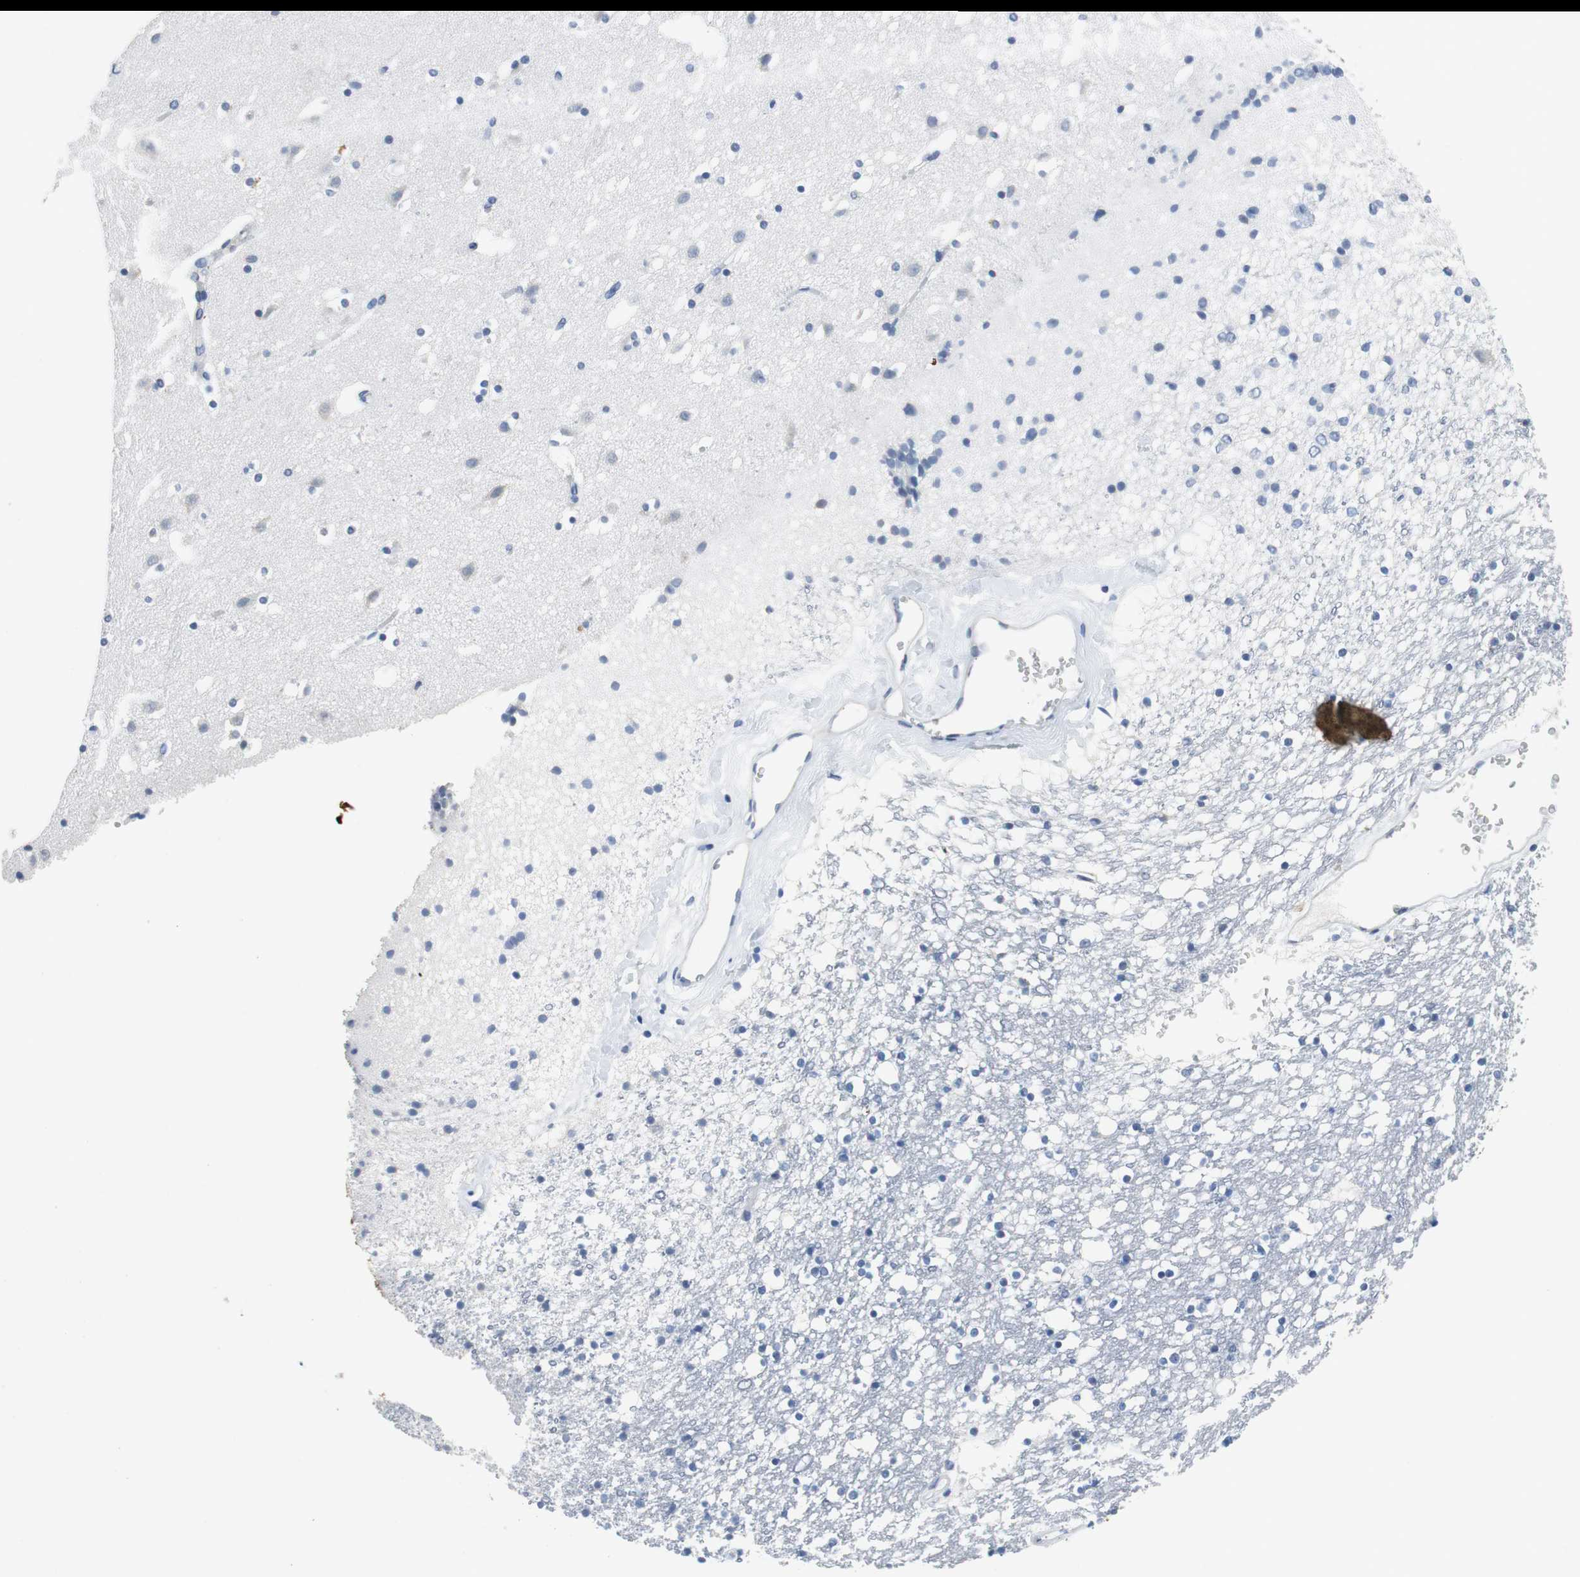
{"staining": {"intensity": "negative", "quantity": "none", "location": "none"}, "tissue": "caudate", "cell_type": "Glial cells", "image_type": "normal", "snomed": [{"axis": "morphology", "description": "Normal tissue, NOS"}, {"axis": "topography", "description": "Lateral ventricle wall"}], "caption": "An immunohistochemistry histopathology image of benign caudate is shown. There is no staining in glial cells of caudate.", "gene": "ORM1", "patient": {"sex": "male", "age": 45}}